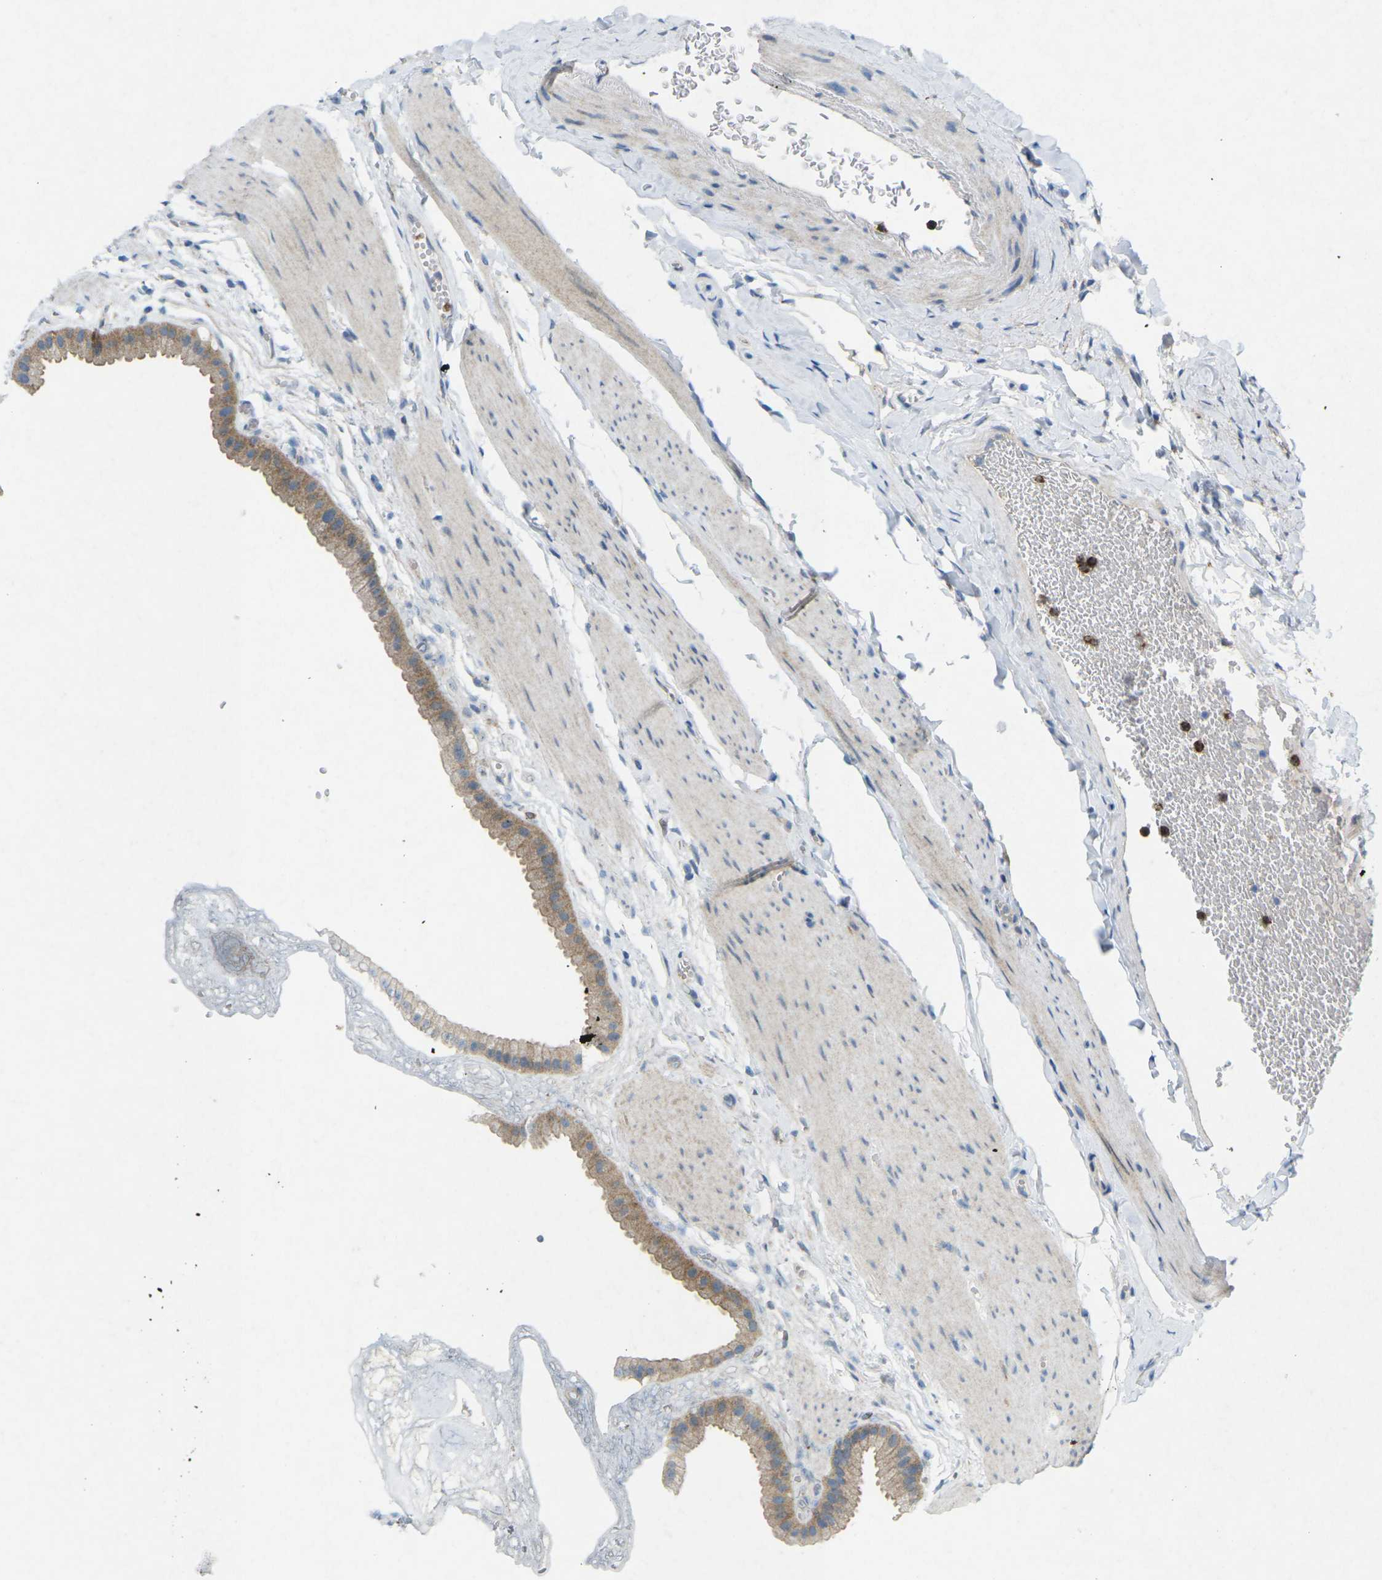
{"staining": {"intensity": "moderate", "quantity": ">75%", "location": "cytoplasmic/membranous"}, "tissue": "gallbladder", "cell_type": "Glandular cells", "image_type": "normal", "snomed": [{"axis": "morphology", "description": "Normal tissue, NOS"}, {"axis": "topography", "description": "Gallbladder"}], "caption": "This photomicrograph demonstrates IHC staining of normal gallbladder, with medium moderate cytoplasmic/membranous expression in approximately >75% of glandular cells.", "gene": "STK11", "patient": {"sex": "female", "age": 64}}